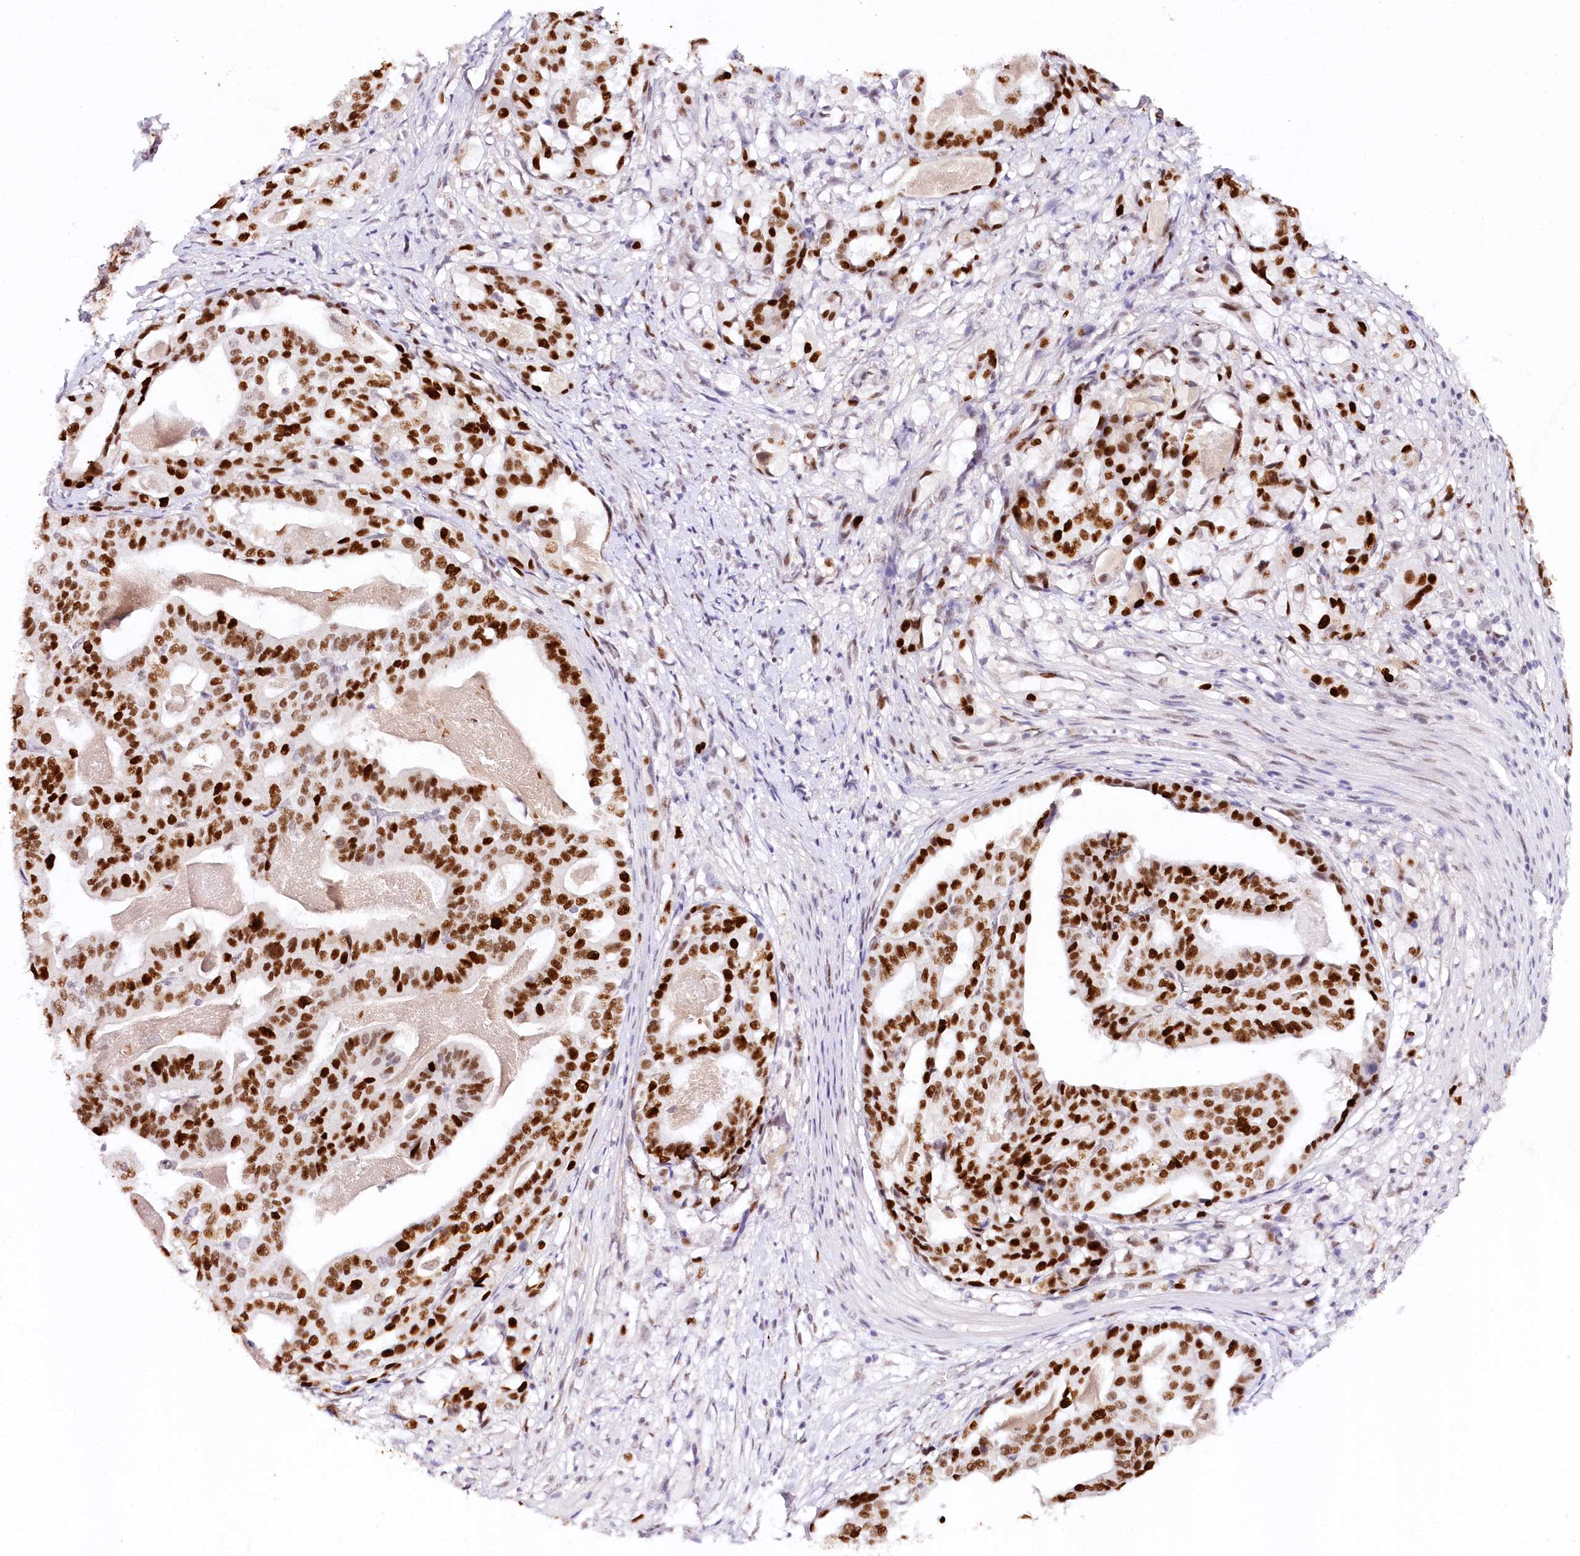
{"staining": {"intensity": "strong", "quantity": ">75%", "location": "nuclear"}, "tissue": "stomach cancer", "cell_type": "Tumor cells", "image_type": "cancer", "snomed": [{"axis": "morphology", "description": "Adenocarcinoma, NOS"}, {"axis": "topography", "description": "Stomach"}], "caption": "About >75% of tumor cells in adenocarcinoma (stomach) exhibit strong nuclear protein positivity as visualized by brown immunohistochemical staining.", "gene": "TP53", "patient": {"sex": "male", "age": 48}}